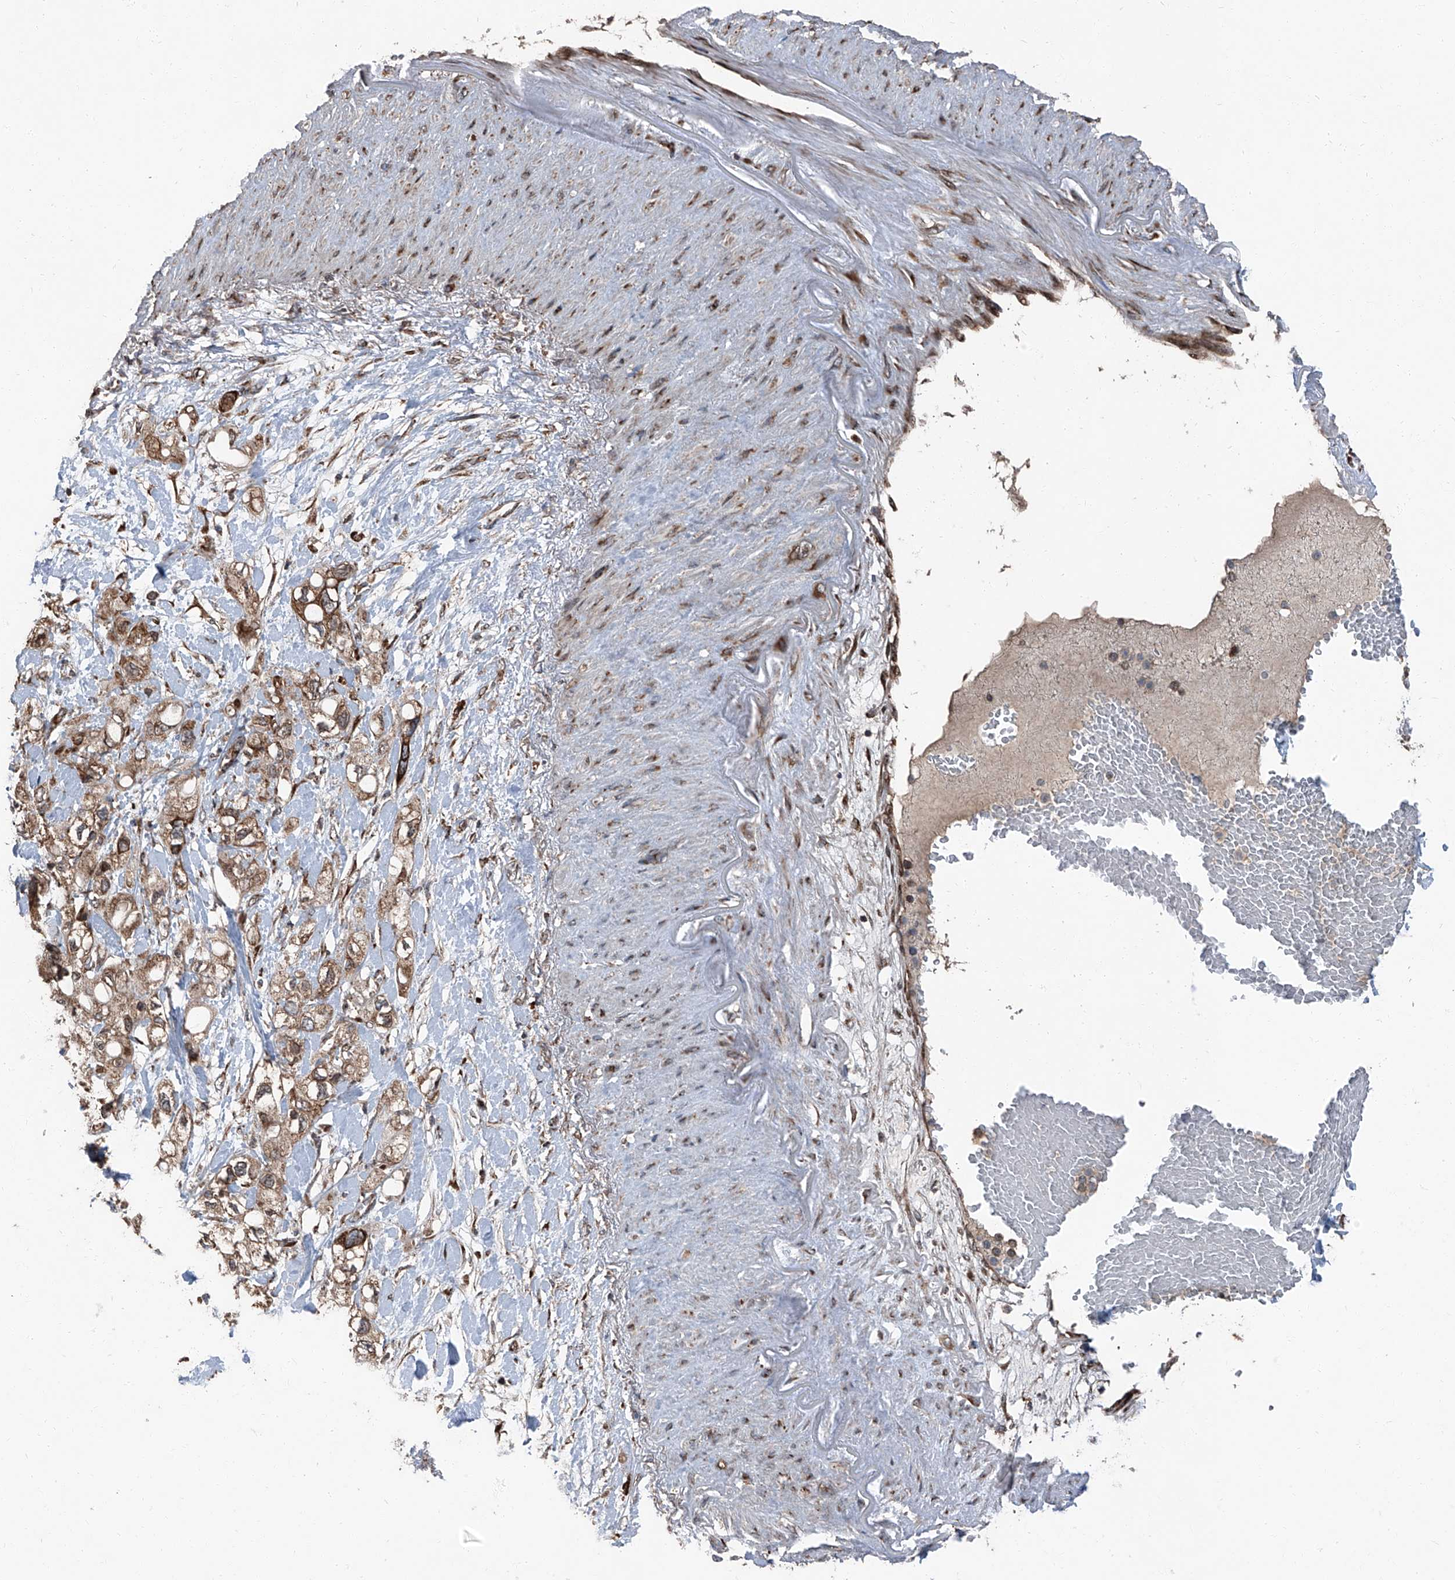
{"staining": {"intensity": "moderate", "quantity": ">75%", "location": "cytoplasmic/membranous"}, "tissue": "pancreatic cancer", "cell_type": "Tumor cells", "image_type": "cancer", "snomed": [{"axis": "morphology", "description": "Adenocarcinoma, NOS"}, {"axis": "topography", "description": "Pancreas"}], "caption": "DAB (3,3'-diaminobenzidine) immunohistochemical staining of human pancreatic cancer demonstrates moderate cytoplasmic/membranous protein expression in approximately >75% of tumor cells. (Stains: DAB (3,3'-diaminobenzidine) in brown, nuclei in blue, Microscopy: brightfield microscopy at high magnification).", "gene": "LIMK1", "patient": {"sex": "female", "age": 56}}